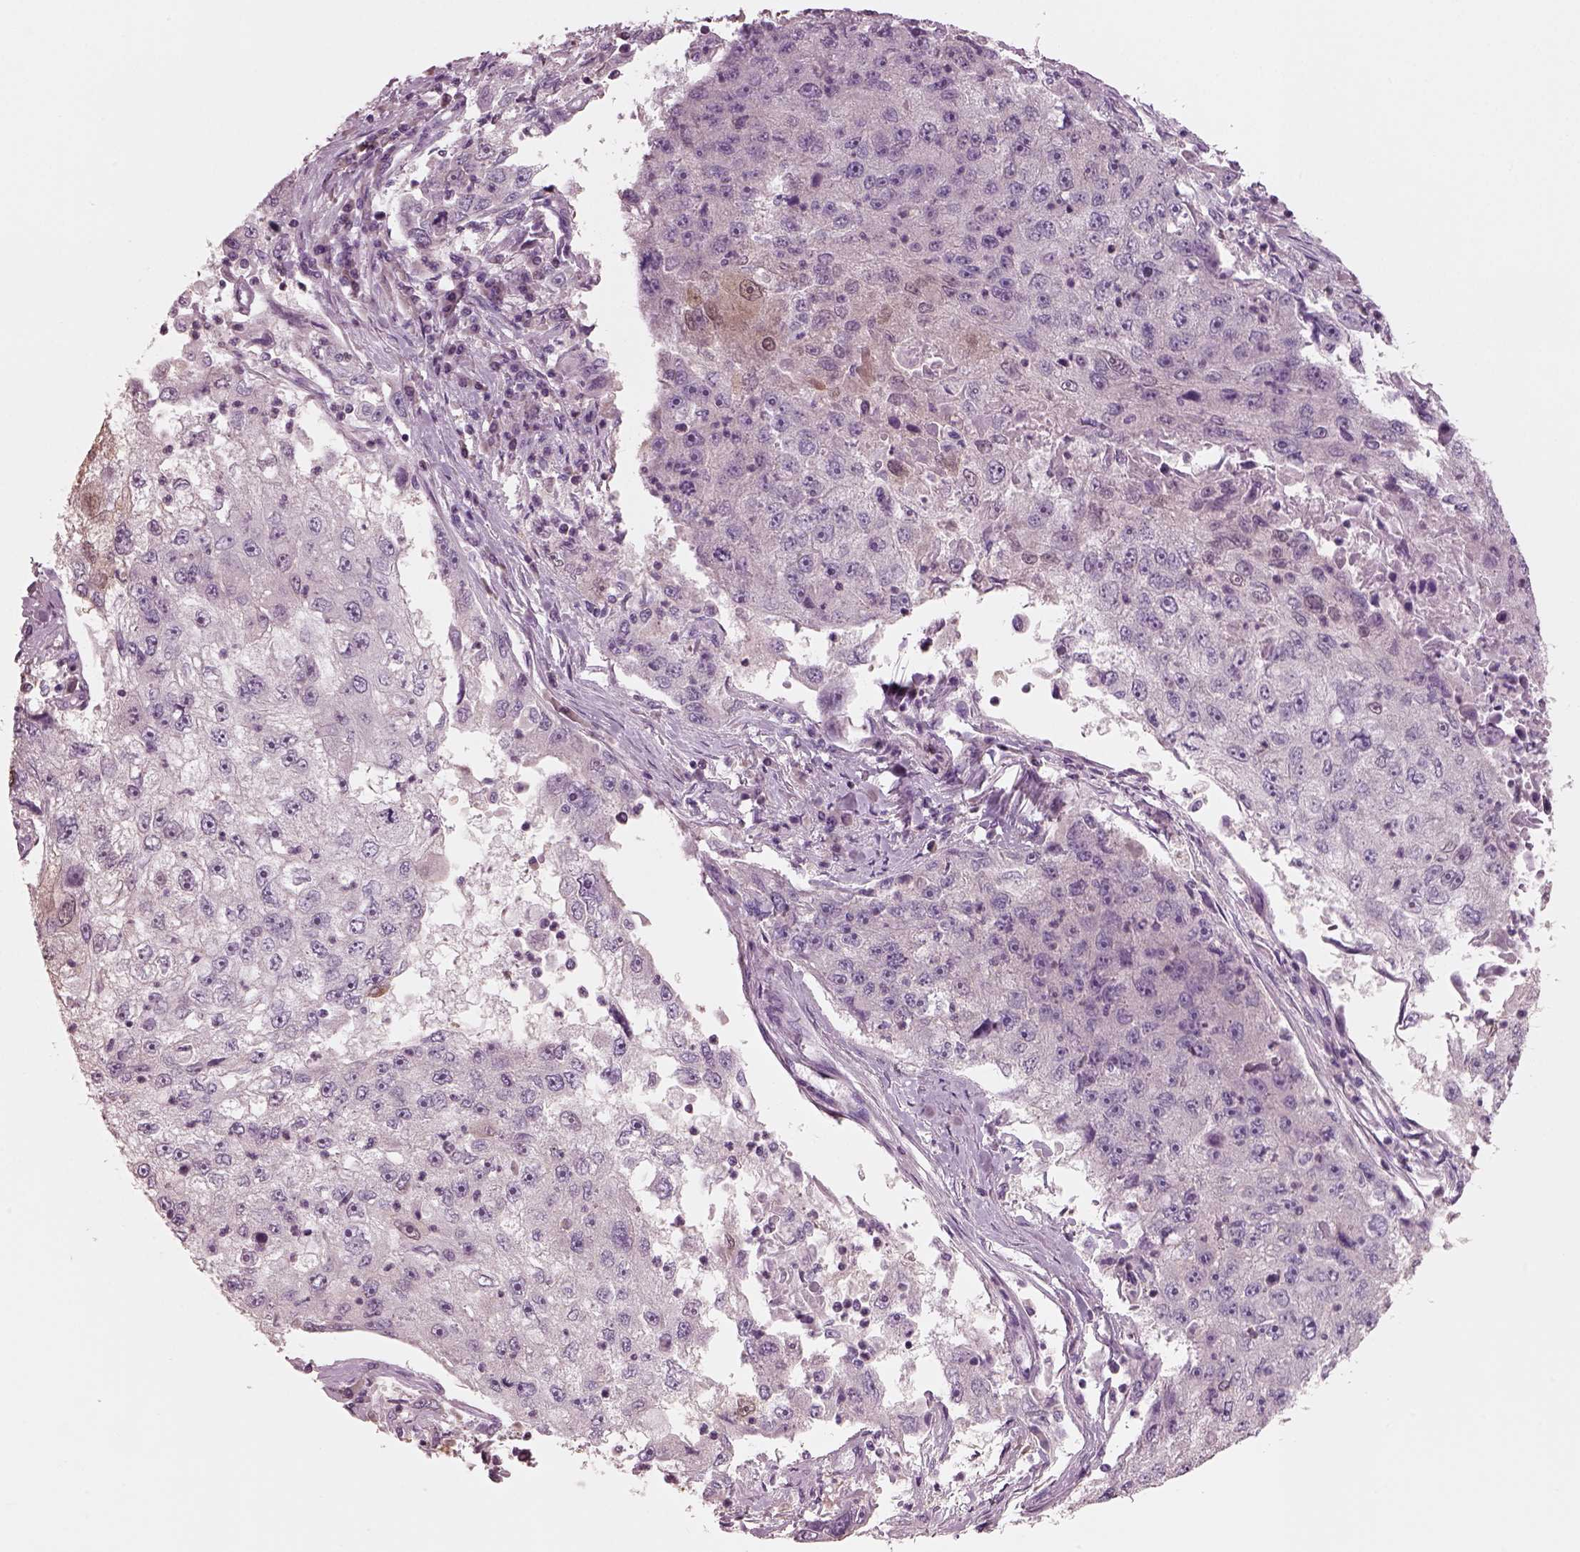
{"staining": {"intensity": "negative", "quantity": "none", "location": "none"}, "tissue": "cervical cancer", "cell_type": "Tumor cells", "image_type": "cancer", "snomed": [{"axis": "morphology", "description": "Squamous cell carcinoma, NOS"}, {"axis": "topography", "description": "Cervix"}], "caption": "IHC micrograph of neoplastic tissue: human cervical cancer stained with DAB (3,3'-diaminobenzidine) demonstrates no significant protein positivity in tumor cells.", "gene": "SLC27A2", "patient": {"sex": "female", "age": 36}}